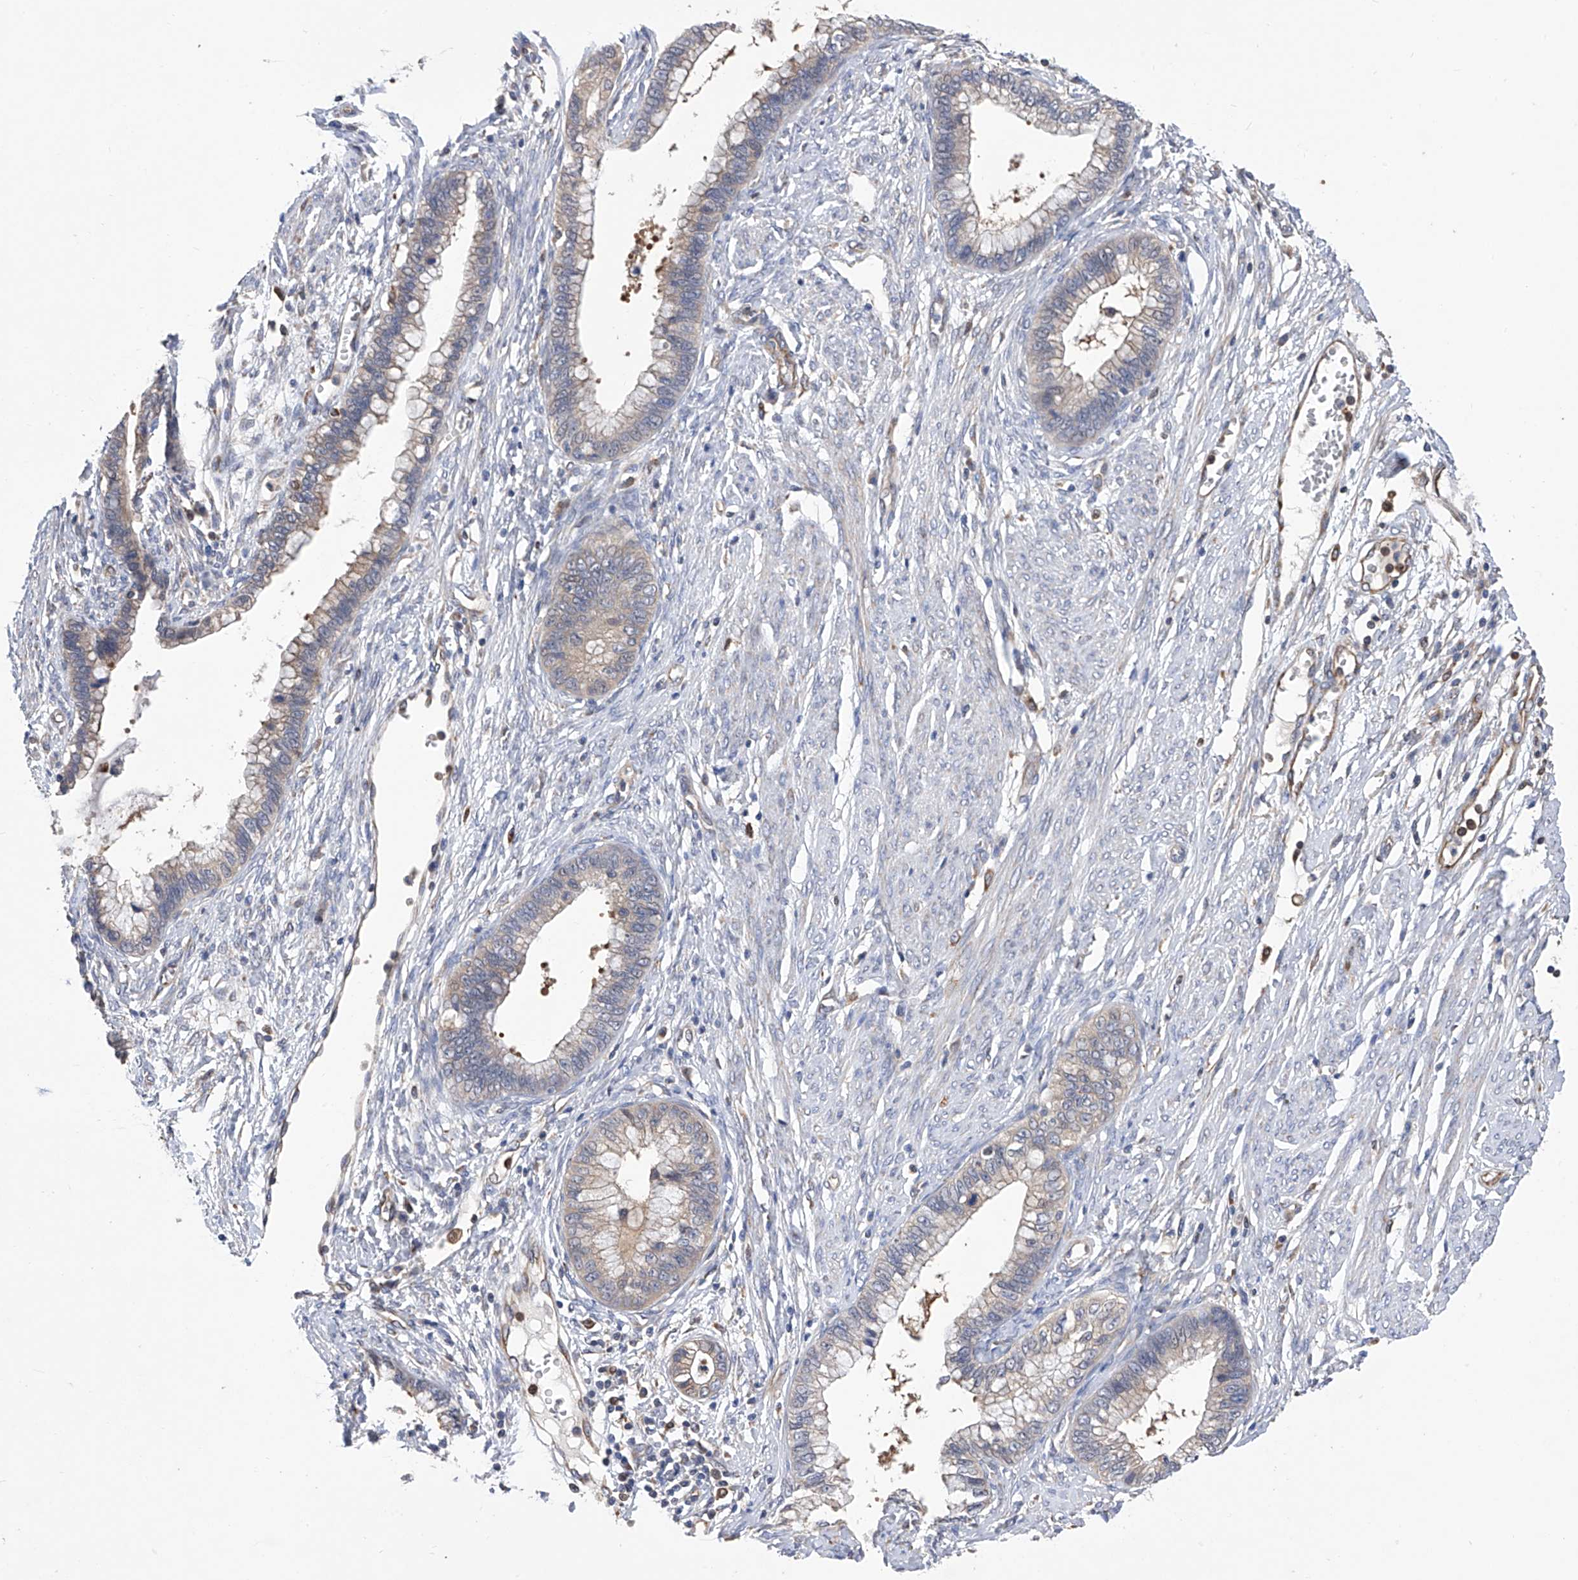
{"staining": {"intensity": "weak", "quantity": "25%-75%", "location": "cytoplasmic/membranous"}, "tissue": "cervical cancer", "cell_type": "Tumor cells", "image_type": "cancer", "snomed": [{"axis": "morphology", "description": "Adenocarcinoma, NOS"}, {"axis": "topography", "description": "Cervix"}], "caption": "Cervical cancer (adenocarcinoma) stained for a protein (brown) shows weak cytoplasmic/membranous positive expression in approximately 25%-75% of tumor cells.", "gene": "SPATA20", "patient": {"sex": "female", "age": 44}}